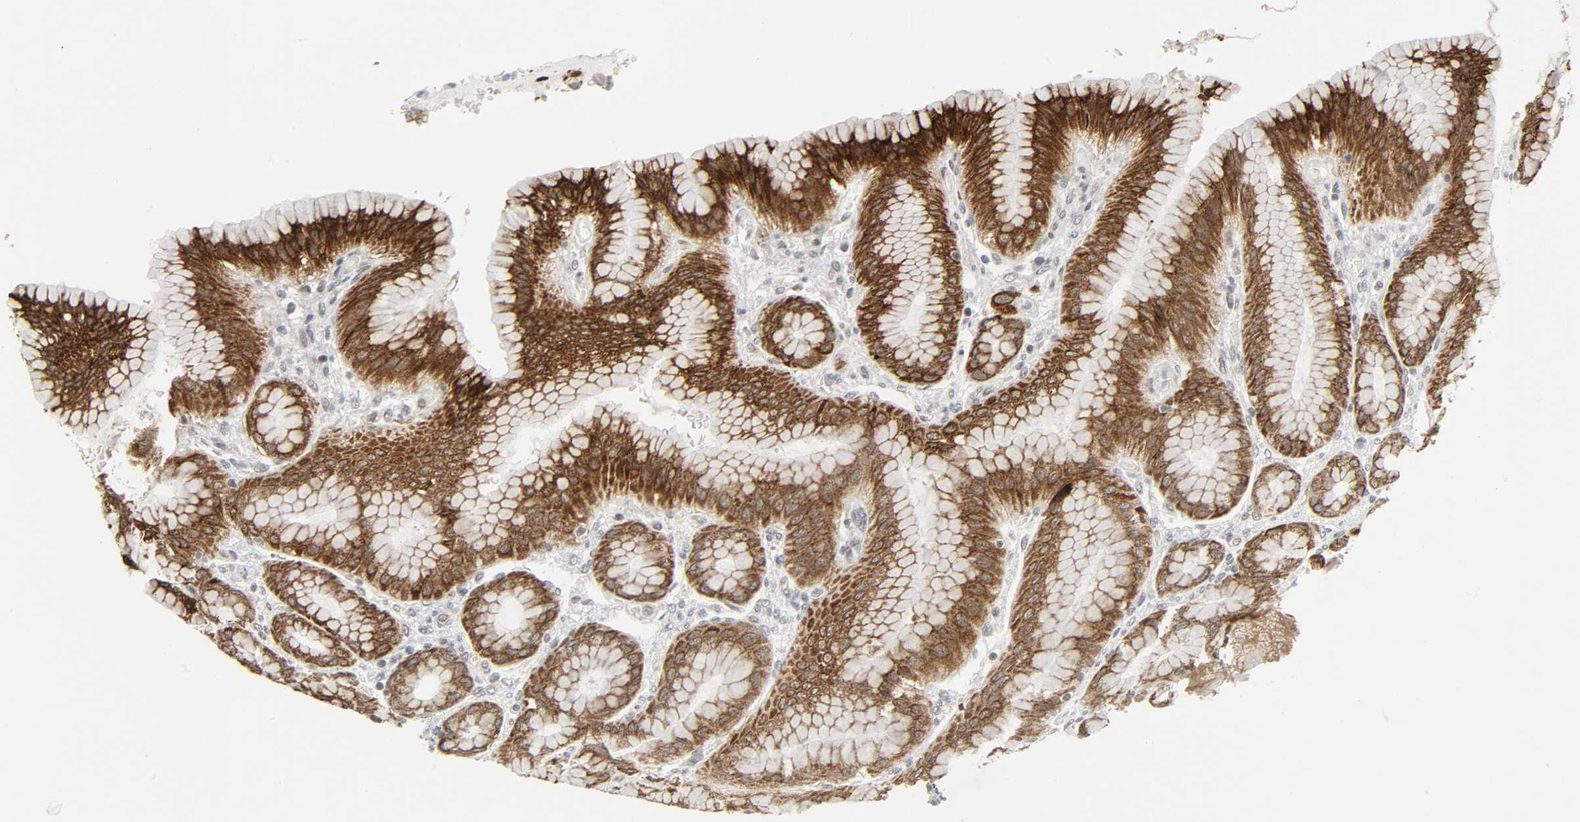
{"staining": {"intensity": "strong", "quantity": "25%-75%", "location": "cytoplasmic/membranous"}, "tissue": "stomach", "cell_type": "Glandular cells", "image_type": "normal", "snomed": [{"axis": "morphology", "description": "Normal tissue, NOS"}, {"axis": "morphology", "description": "Adenocarcinoma, NOS"}, {"axis": "topography", "description": "Stomach"}, {"axis": "topography", "description": "Stomach, lower"}], "caption": "Immunohistochemical staining of benign stomach reveals strong cytoplasmic/membranous protein staining in approximately 25%-75% of glandular cells.", "gene": "MUC1", "patient": {"sex": "female", "age": 65}}